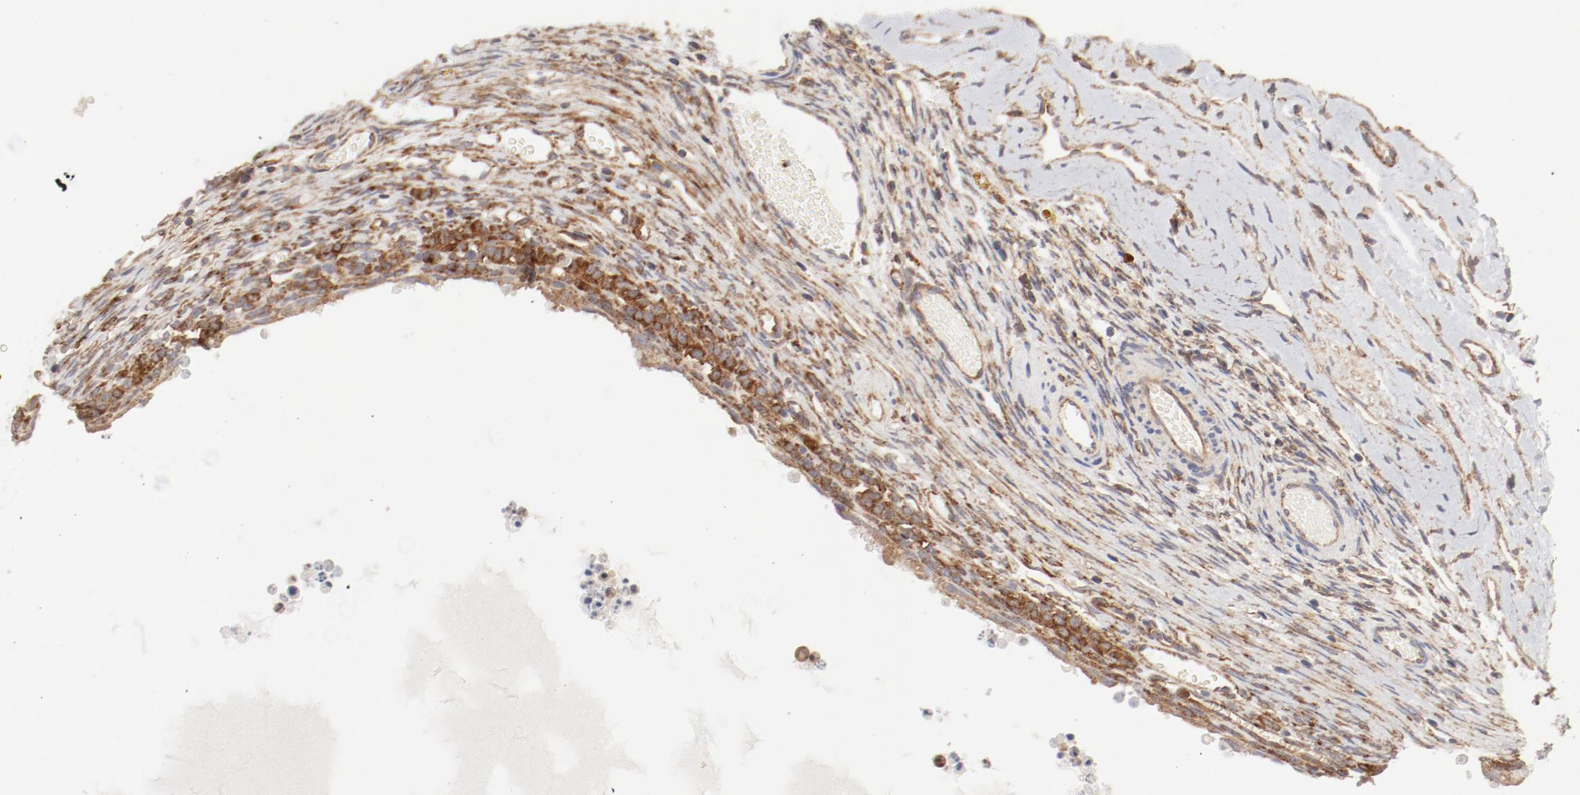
{"staining": {"intensity": "moderate", "quantity": ">75%", "location": "cytoplasmic/membranous"}, "tissue": "ovary", "cell_type": "Follicle cells", "image_type": "normal", "snomed": [{"axis": "morphology", "description": "Normal tissue, NOS"}, {"axis": "topography", "description": "Ovary"}], "caption": "Protein staining reveals moderate cytoplasmic/membranous staining in about >75% of follicle cells in normal ovary.", "gene": "AP2A1", "patient": {"sex": "female", "age": 35}}